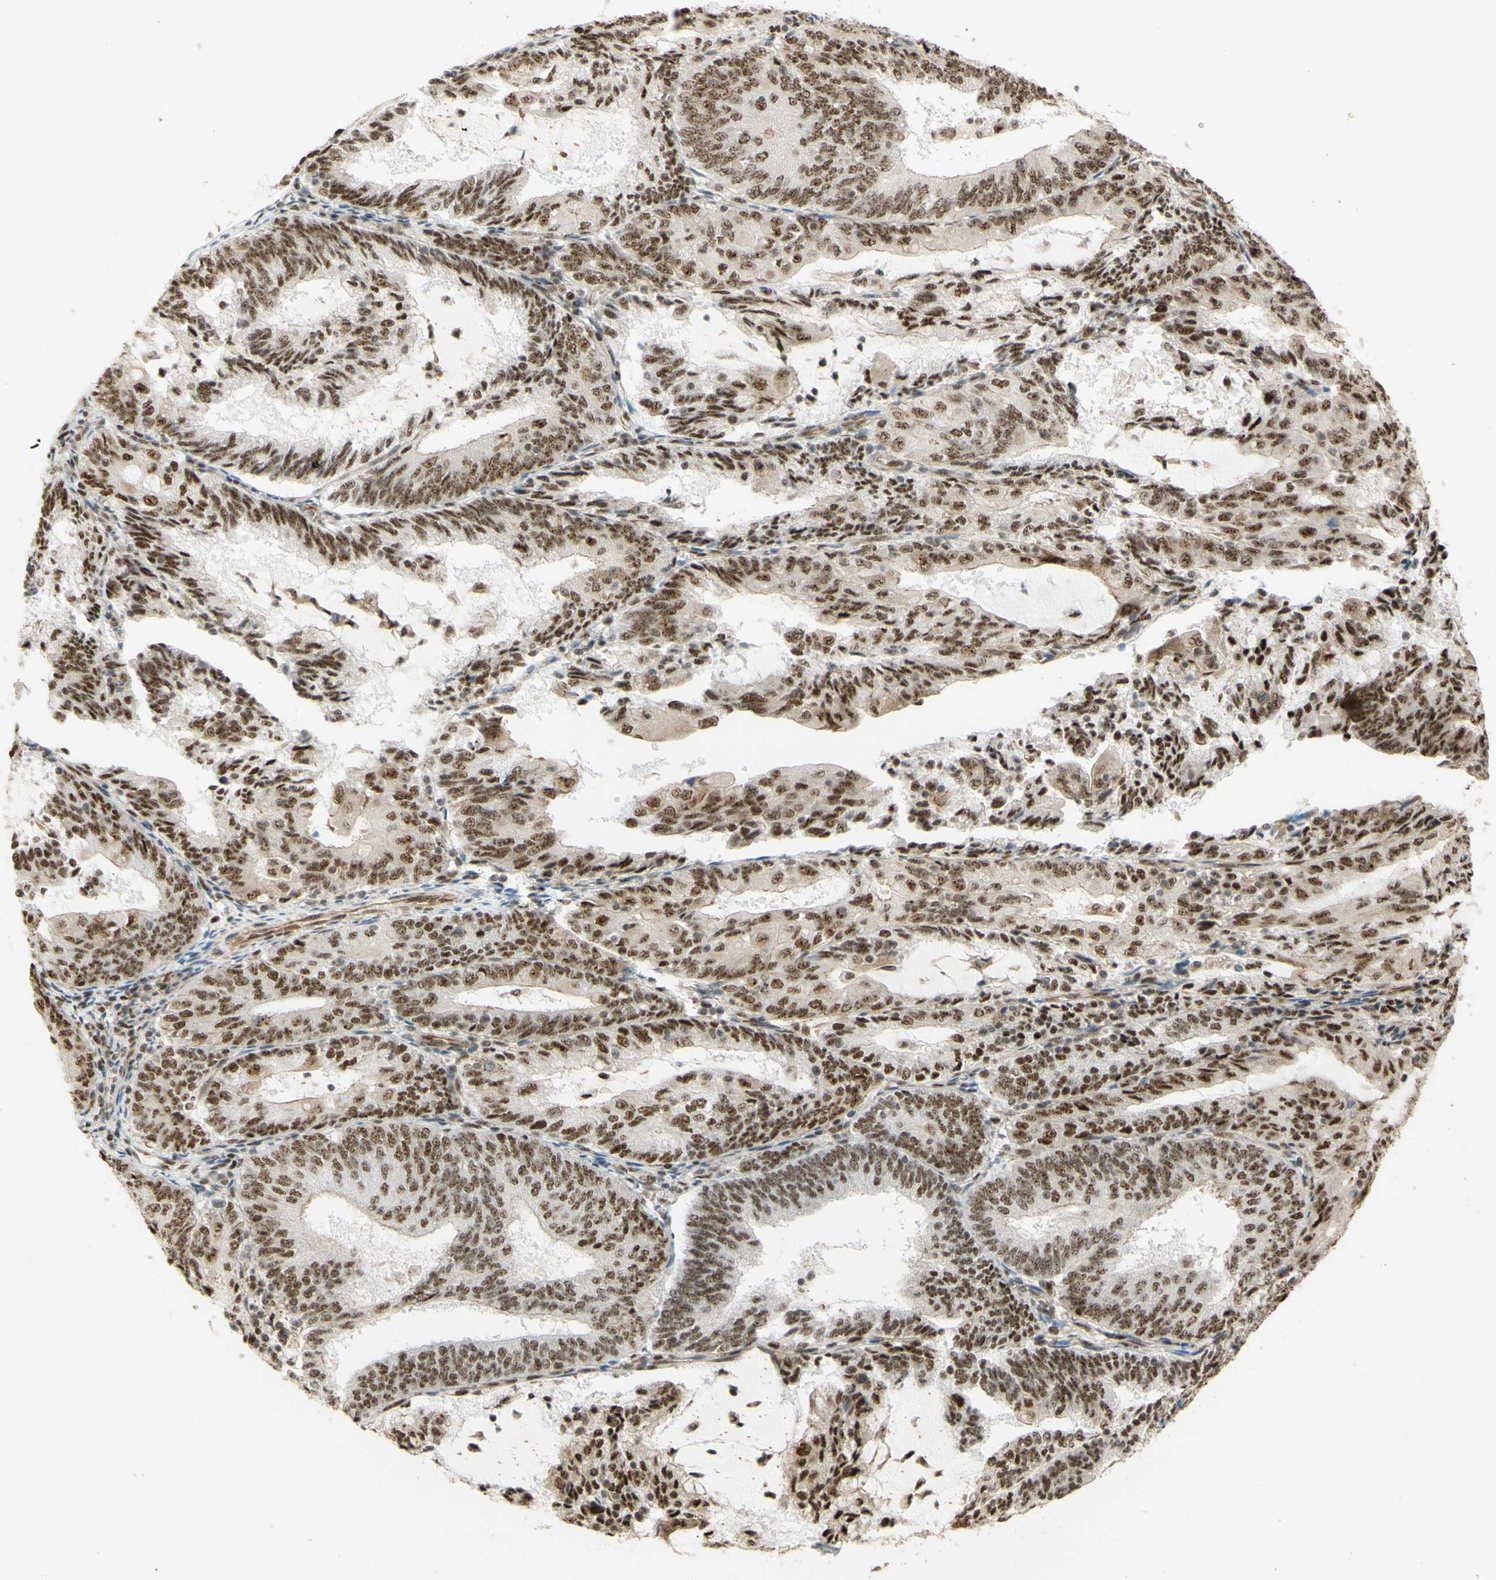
{"staining": {"intensity": "moderate", "quantity": ">75%", "location": "nuclear"}, "tissue": "endometrial cancer", "cell_type": "Tumor cells", "image_type": "cancer", "snomed": [{"axis": "morphology", "description": "Adenocarcinoma, NOS"}, {"axis": "topography", "description": "Endometrium"}], "caption": "The immunohistochemical stain labels moderate nuclear expression in tumor cells of endometrial cancer (adenocarcinoma) tissue.", "gene": "SAP18", "patient": {"sex": "female", "age": 81}}